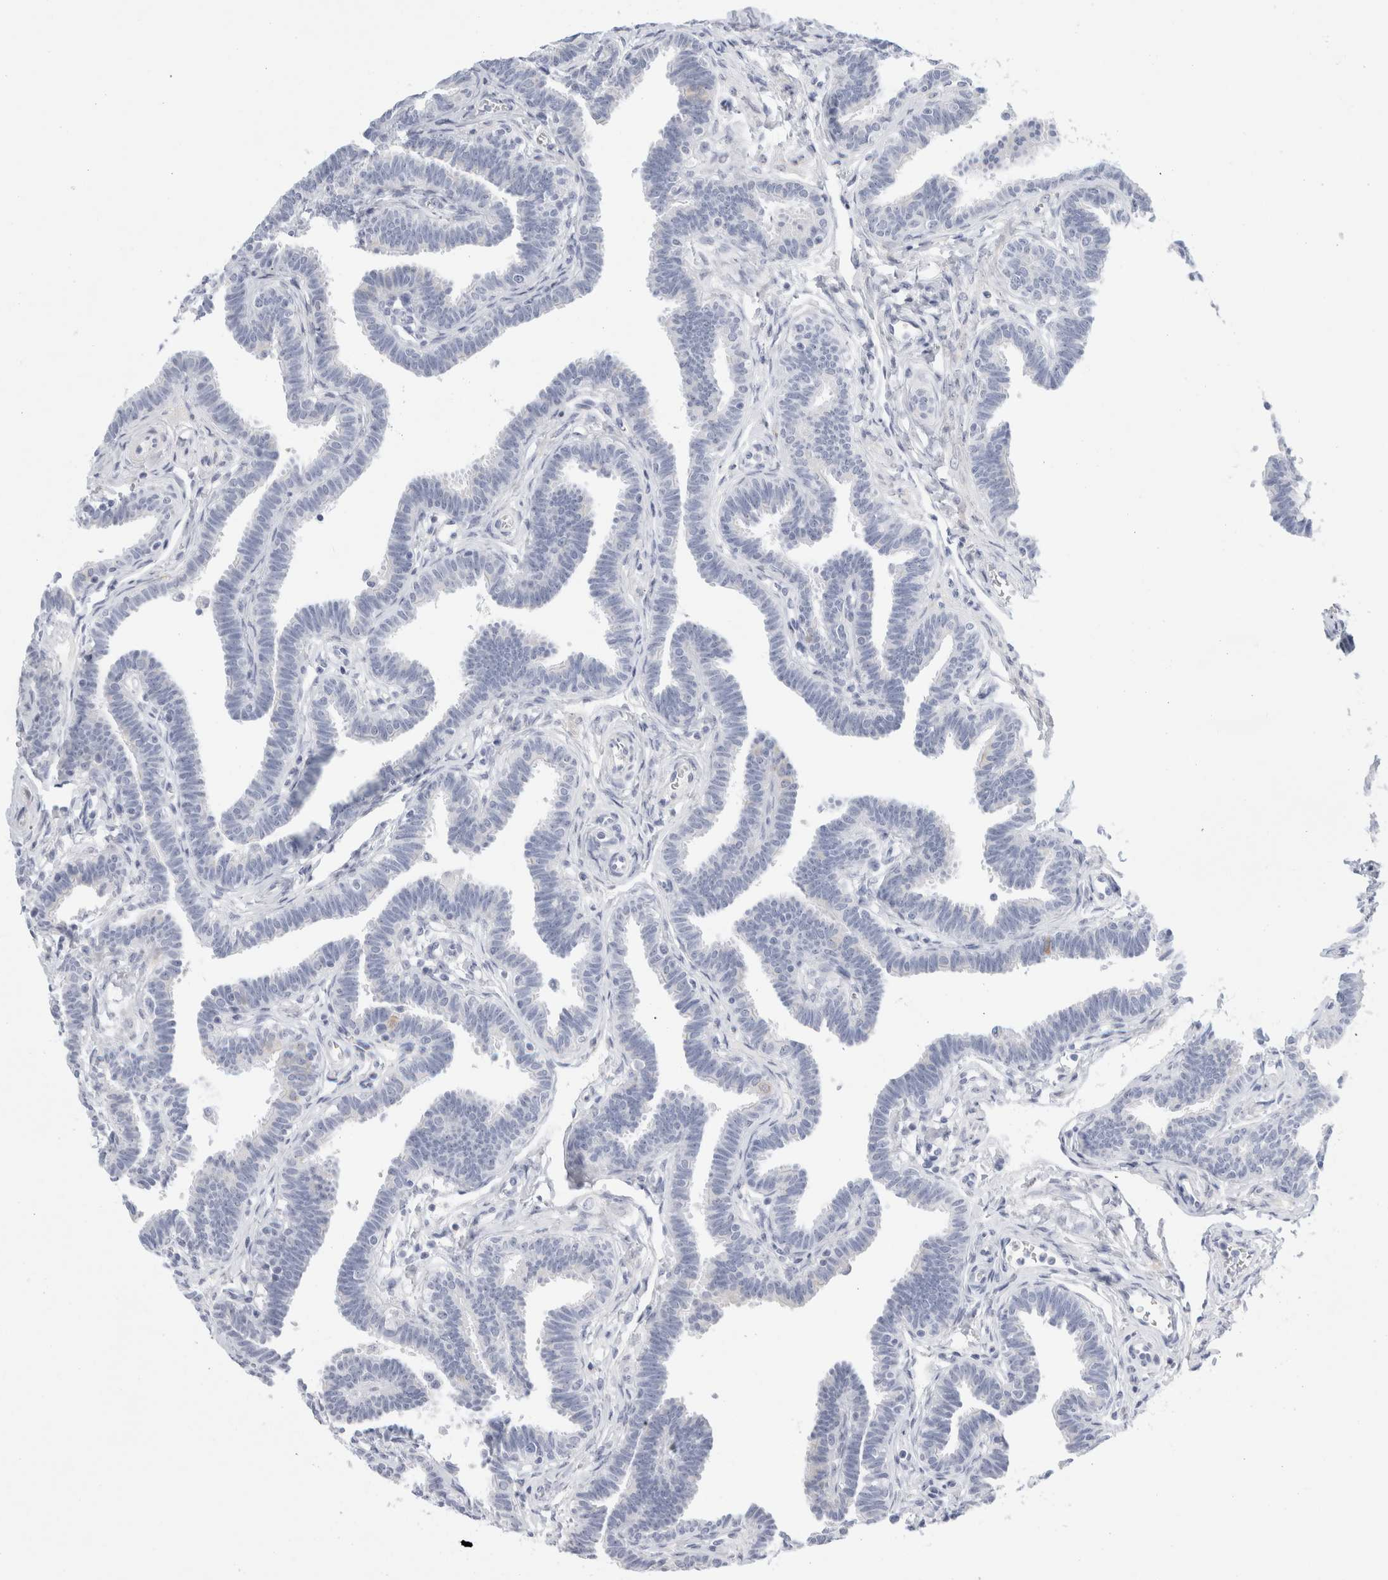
{"staining": {"intensity": "negative", "quantity": "none", "location": "none"}, "tissue": "fallopian tube", "cell_type": "Glandular cells", "image_type": "normal", "snomed": [{"axis": "morphology", "description": "Normal tissue, NOS"}, {"axis": "topography", "description": "Fallopian tube"}, {"axis": "topography", "description": "Ovary"}], "caption": "Immunohistochemistry (IHC) micrograph of unremarkable fallopian tube: human fallopian tube stained with DAB demonstrates no significant protein expression in glandular cells. (DAB (3,3'-diaminobenzidine) IHC with hematoxylin counter stain).", "gene": "MUC15", "patient": {"sex": "female", "age": 23}}